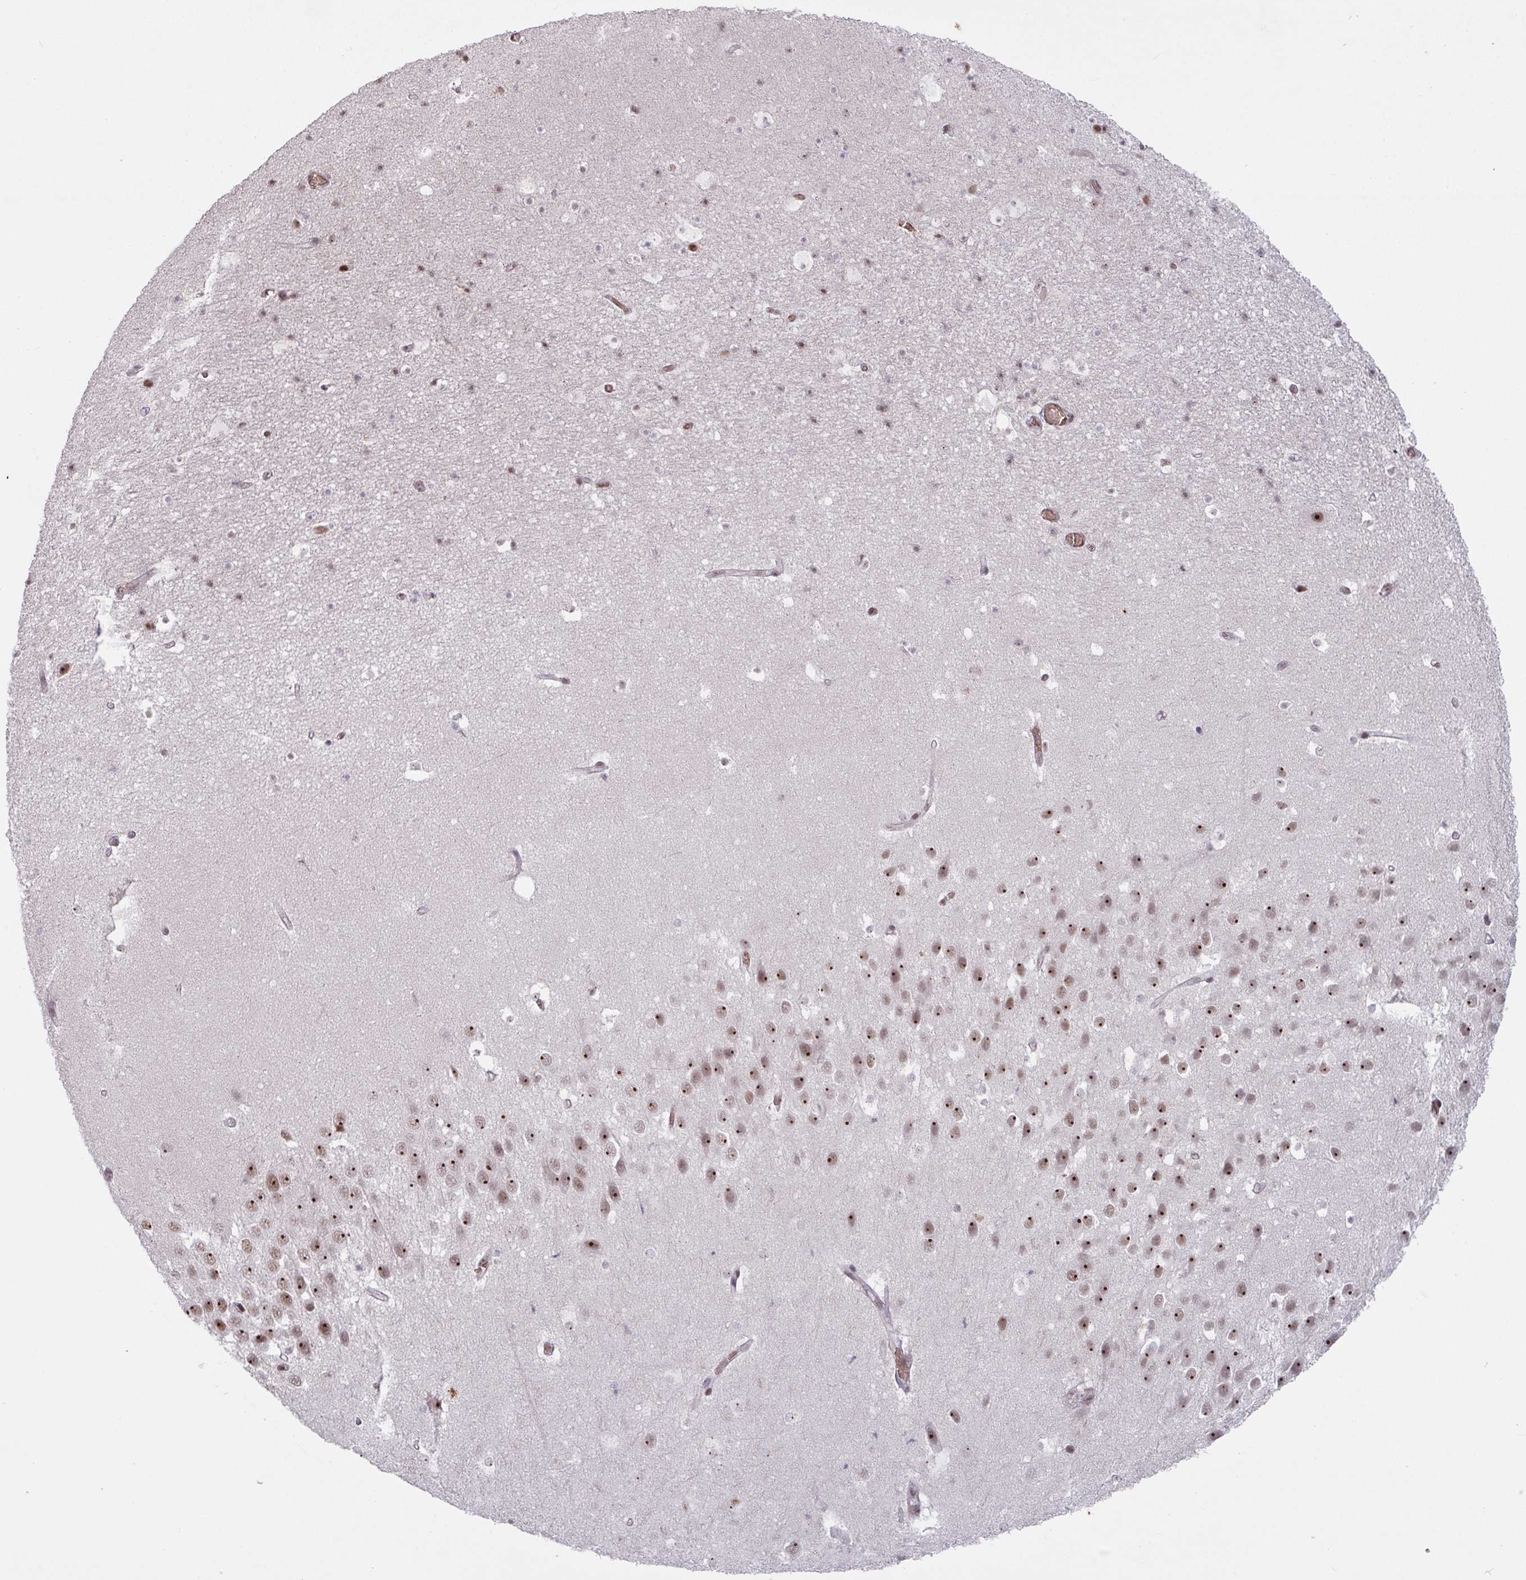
{"staining": {"intensity": "moderate", "quantity": "<25%", "location": "nuclear"}, "tissue": "hippocampus", "cell_type": "Glial cells", "image_type": "normal", "snomed": [{"axis": "morphology", "description": "Normal tissue, NOS"}, {"axis": "topography", "description": "Hippocampus"}], "caption": "Protein expression analysis of normal human hippocampus reveals moderate nuclear expression in approximately <25% of glial cells.", "gene": "NLRP13", "patient": {"sex": "male", "age": 26}}